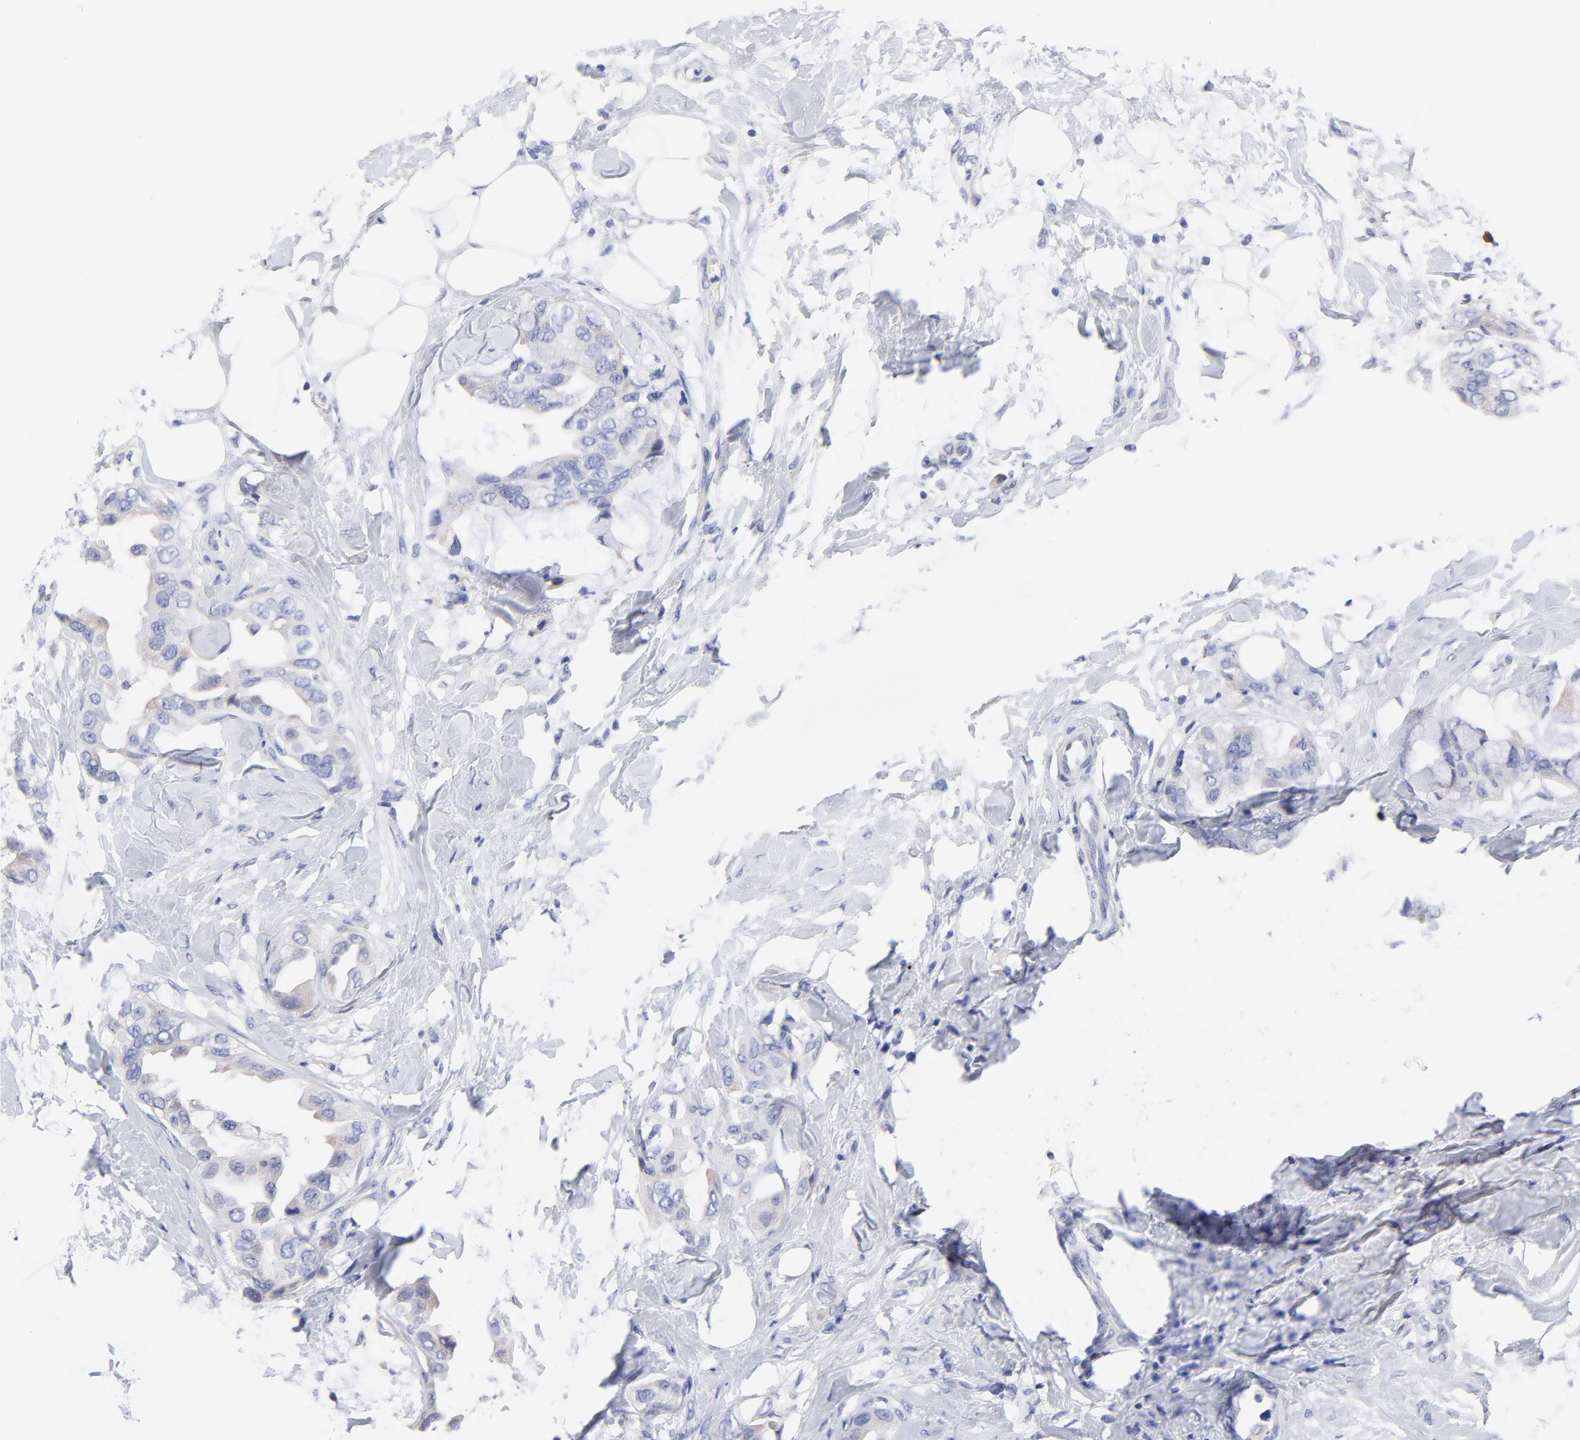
{"staining": {"intensity": "weak", "quantity": "<25%", "location": "cytoplasmic/membranous"}, "tissue": "breast cancer", "cell_type": "Tumor cells", "image_type": "cancer", "snomed": [{"axis": "morphology", "description": "Duct carcinoma"}, {"axis": "topography", "description": "Breast"}], "caption": "Tumor cells are negative for brown protein staining in breast cancer (infiltrating ductal carcinoma).", "gene": "LAX1", "patient": {"sex": "female", "age": 40}}